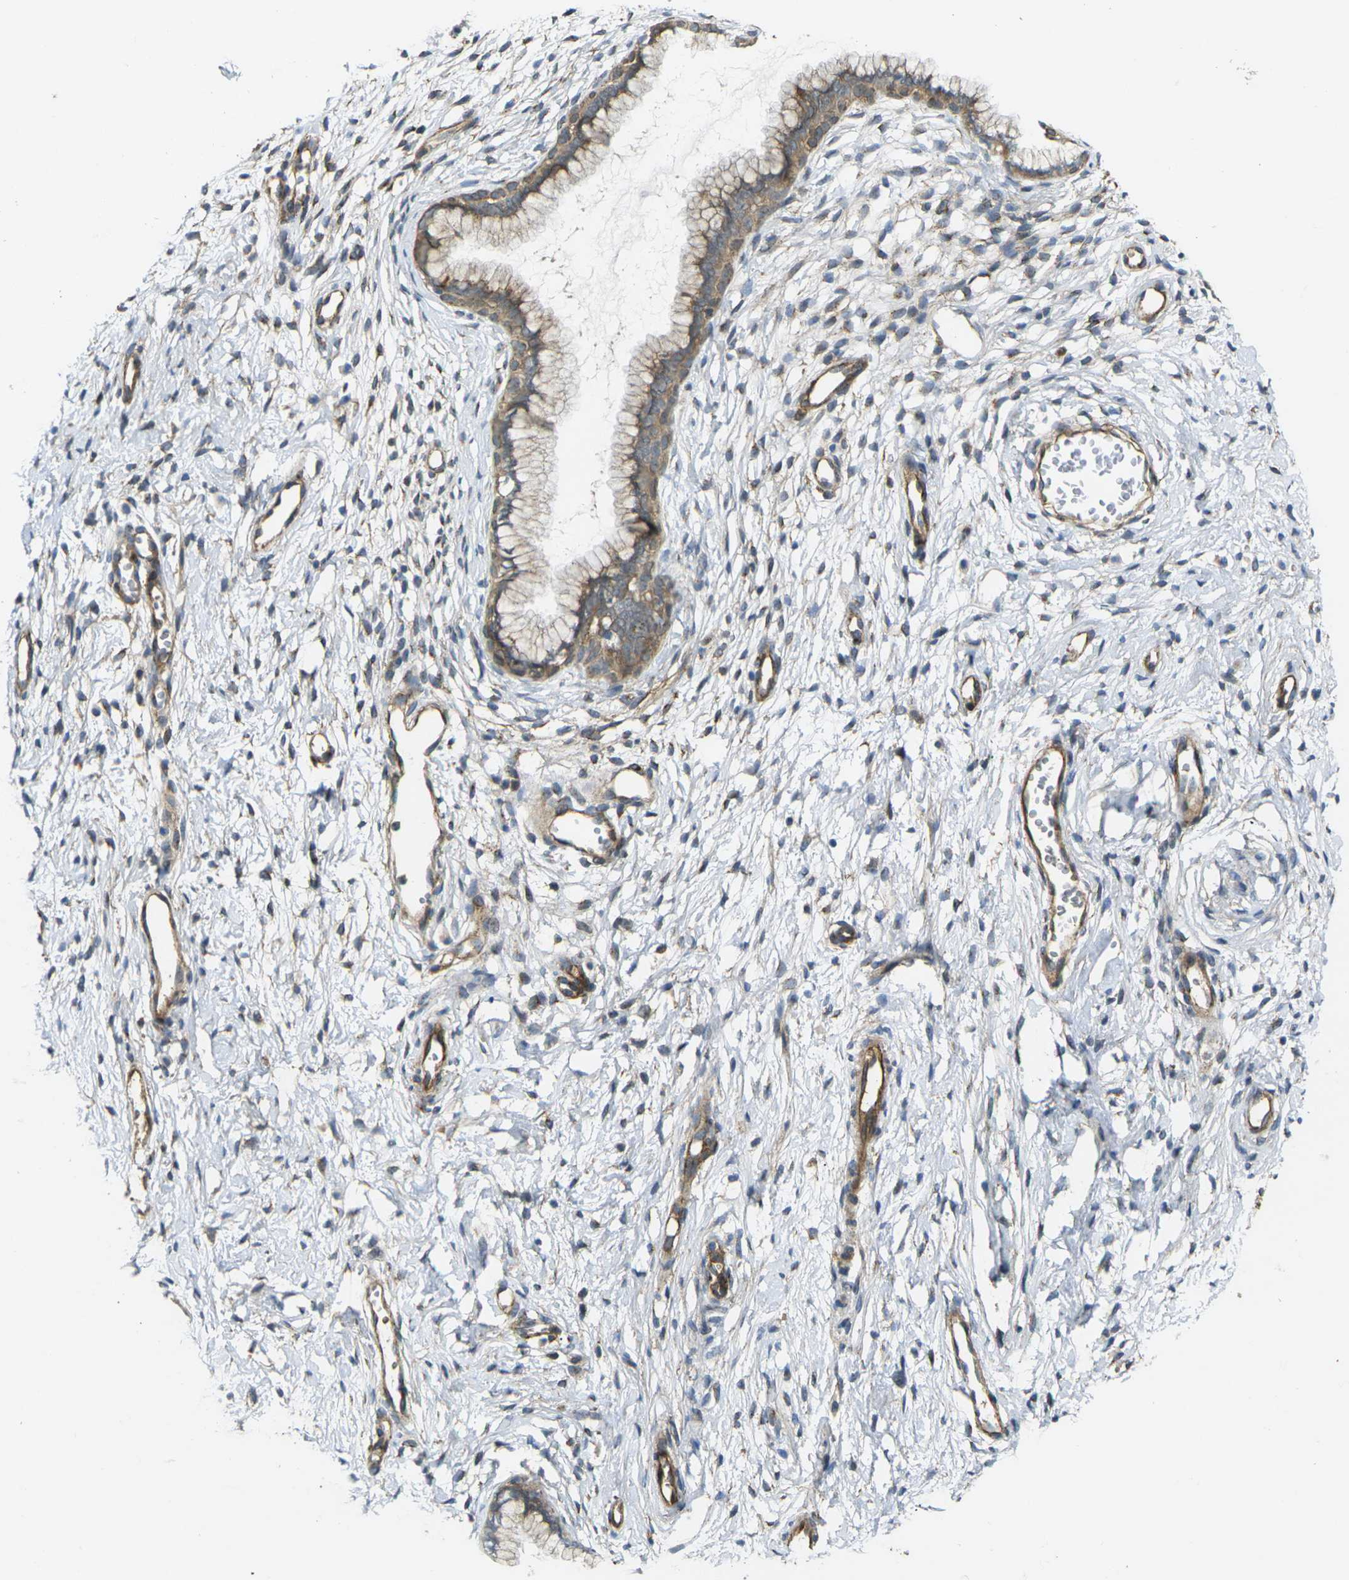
{"staining": {"intensity": "moderate", "quantity": ">75%", "location": "cytoplasmic/membranous"}, "tissue": "cervix", "cell_type": "Glandular cells", "image_type": "normal", "snomed": [{"axis": "morphology", "description": "Normal tissue, NOS"}, {"axis": "topography", "description": "Cervix"}], "caption": "About >75% of glandular cells in benign cervix display moderate cytoplasmic/membranous protein expression as visualized by brown immunohistochemical staining.", "gene": "ECE1", "patient": {"sex": "female", "age": 65}}